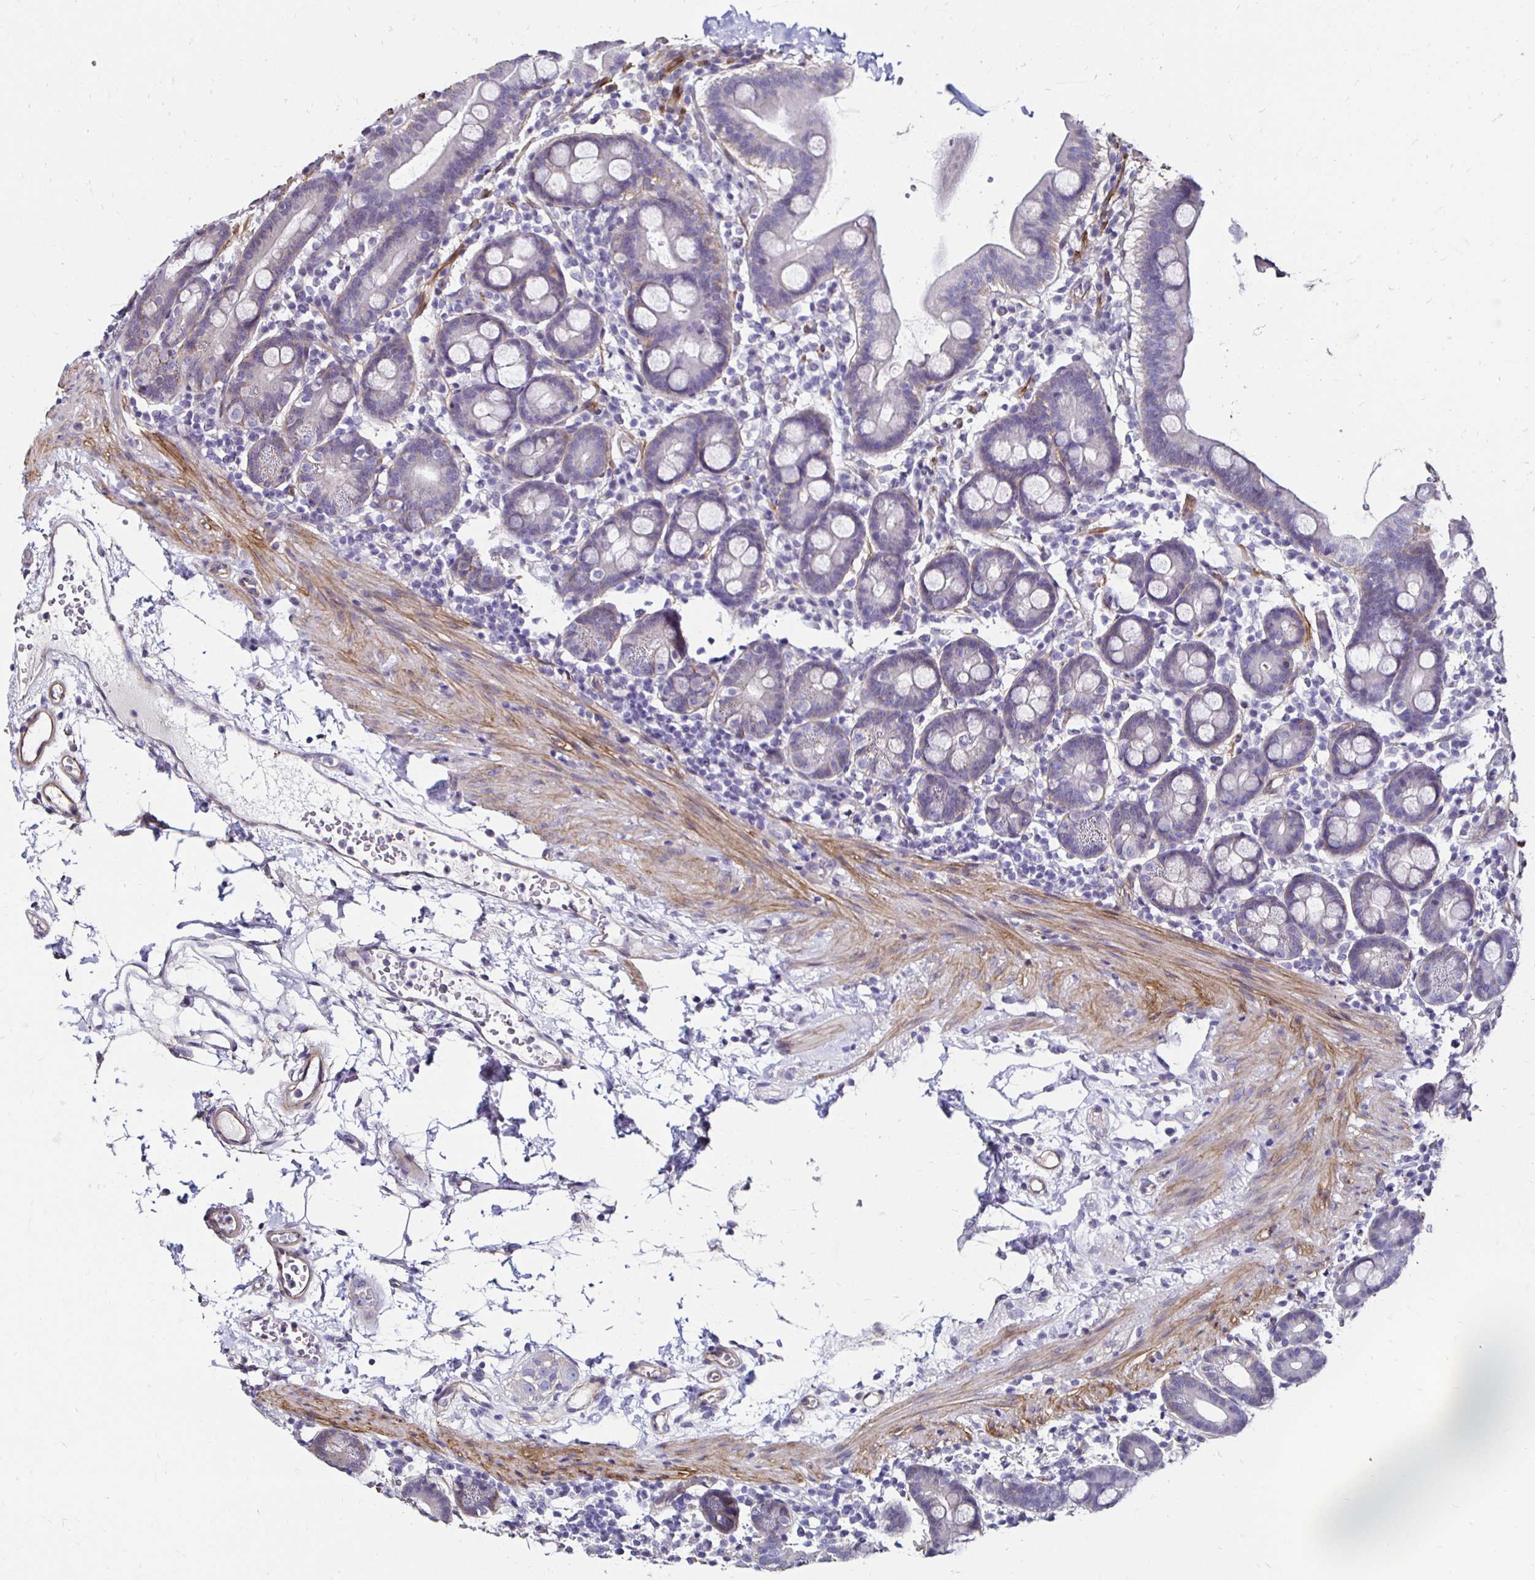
{"staining": {"intensity": "negative", "quantity": "none", "location": "none"}, "tissue": "duodenum", "cell_type": "Glandular cells", "image_type": "normal", "snomed": [{"axis": "morphology", "description": "Normal tissue, NOS"}, {"axis": "topography", "description": "Pancreas"}, {"axis": "topography", "description": "Duodenum"}], "caption": "Duodenum was stained to show a protein in brown. There is no significant expression in glandular cells. Brightfield microscopy of immunohistochemistry stained with DAB (brown) and hematoxylin (blue), captured at high magnification.", "gene": "ITGB1", "patient": {"sex": "male", "age": 59}}